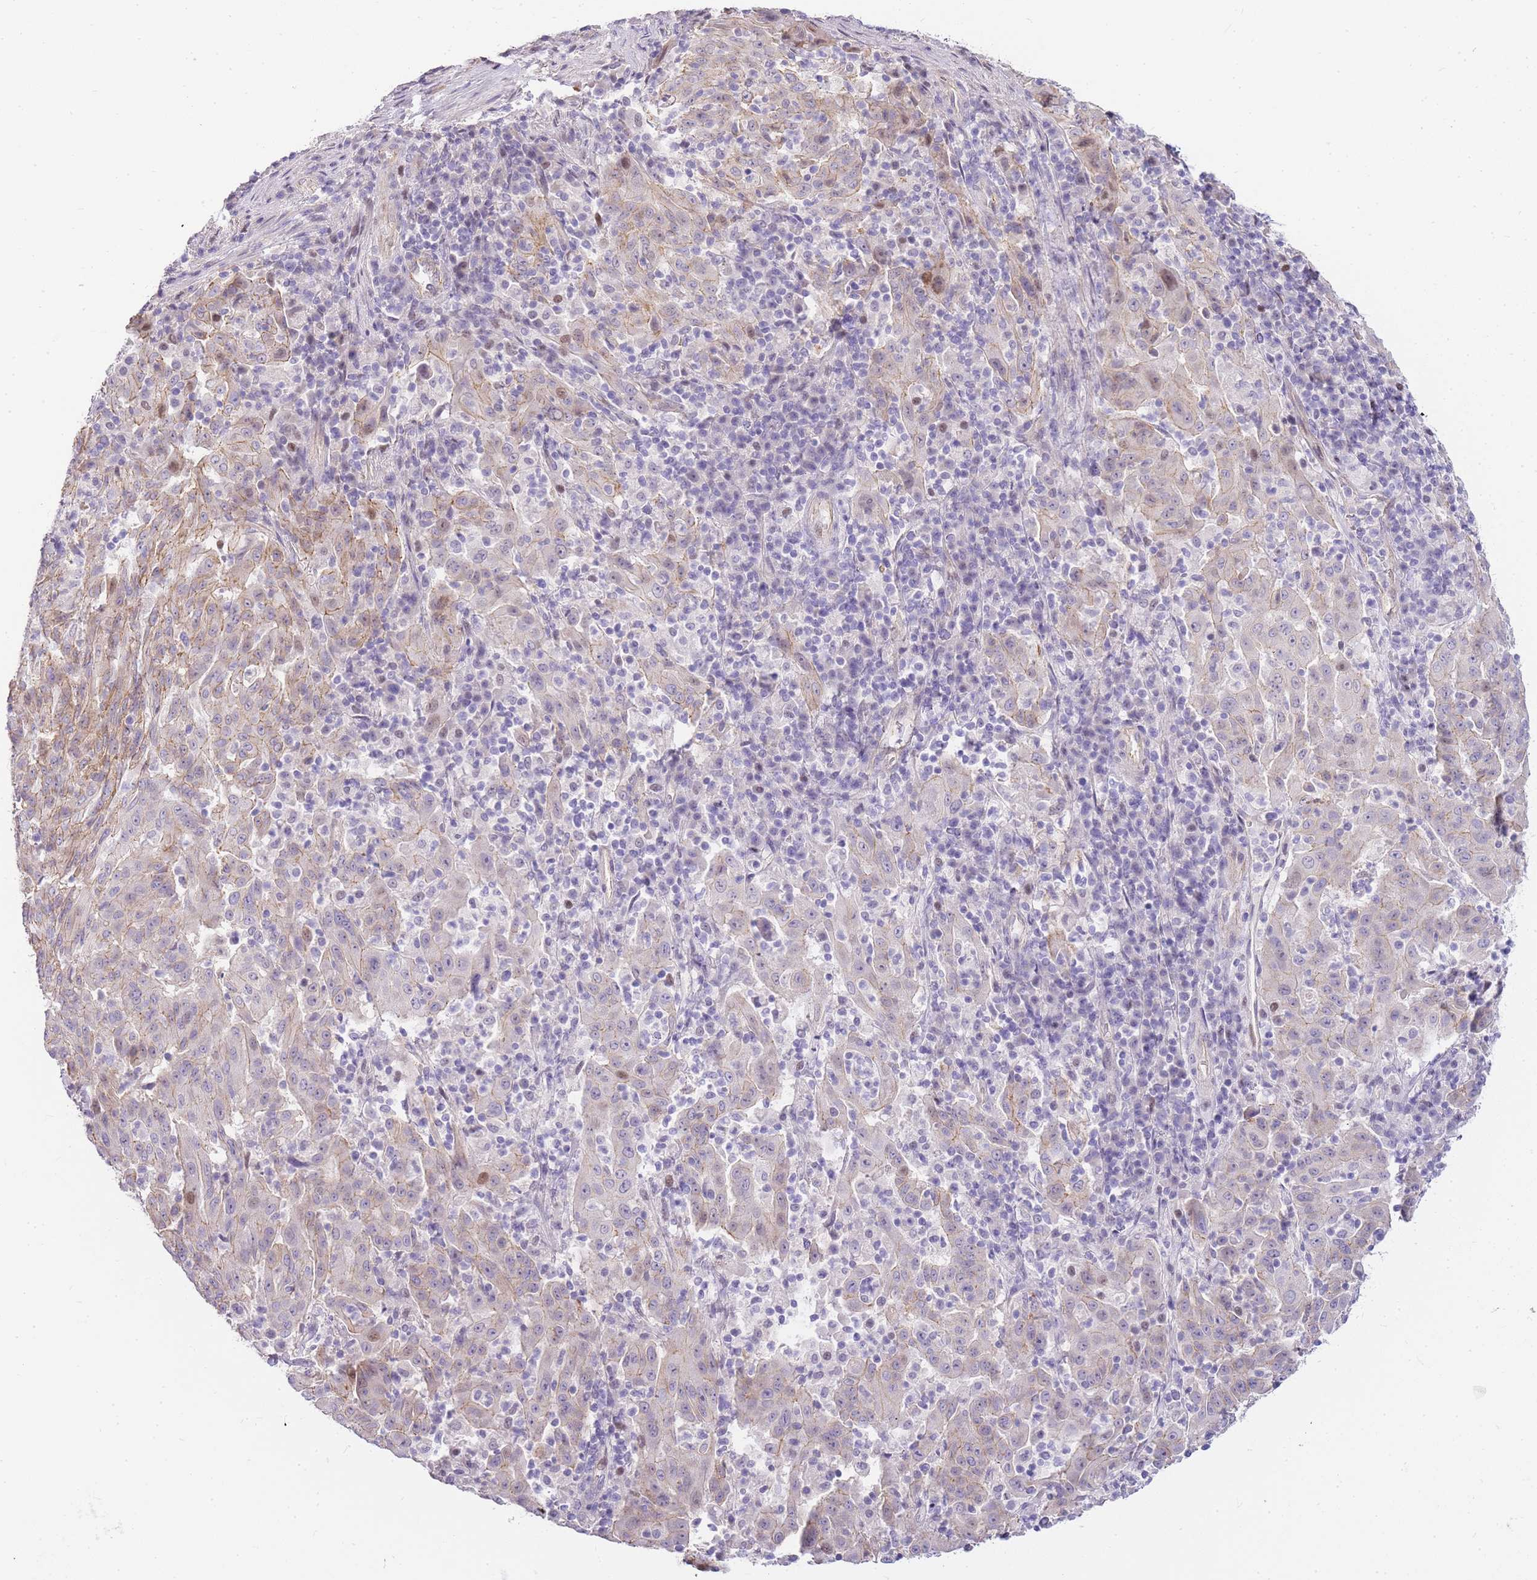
{"staining": {"intensity": "weak", "quantity": "<25%", "location": "cytoplasmic/membranous"}, "tissue": "pancreatic cancer", "cell_type": "Tumor cells", "image_type": "cancer", "snomed": [{"axis": "morphology", "description": "Adenocarcinoma, NOS"}, {"axis": "topography", "description": "Pancreas"}], "caption": "Tumor cells are negative for protein expression in human pancreatic adenocarcinoma.", "gene": "CLBA1", "patient": {"sex": "male", "age": 63}}